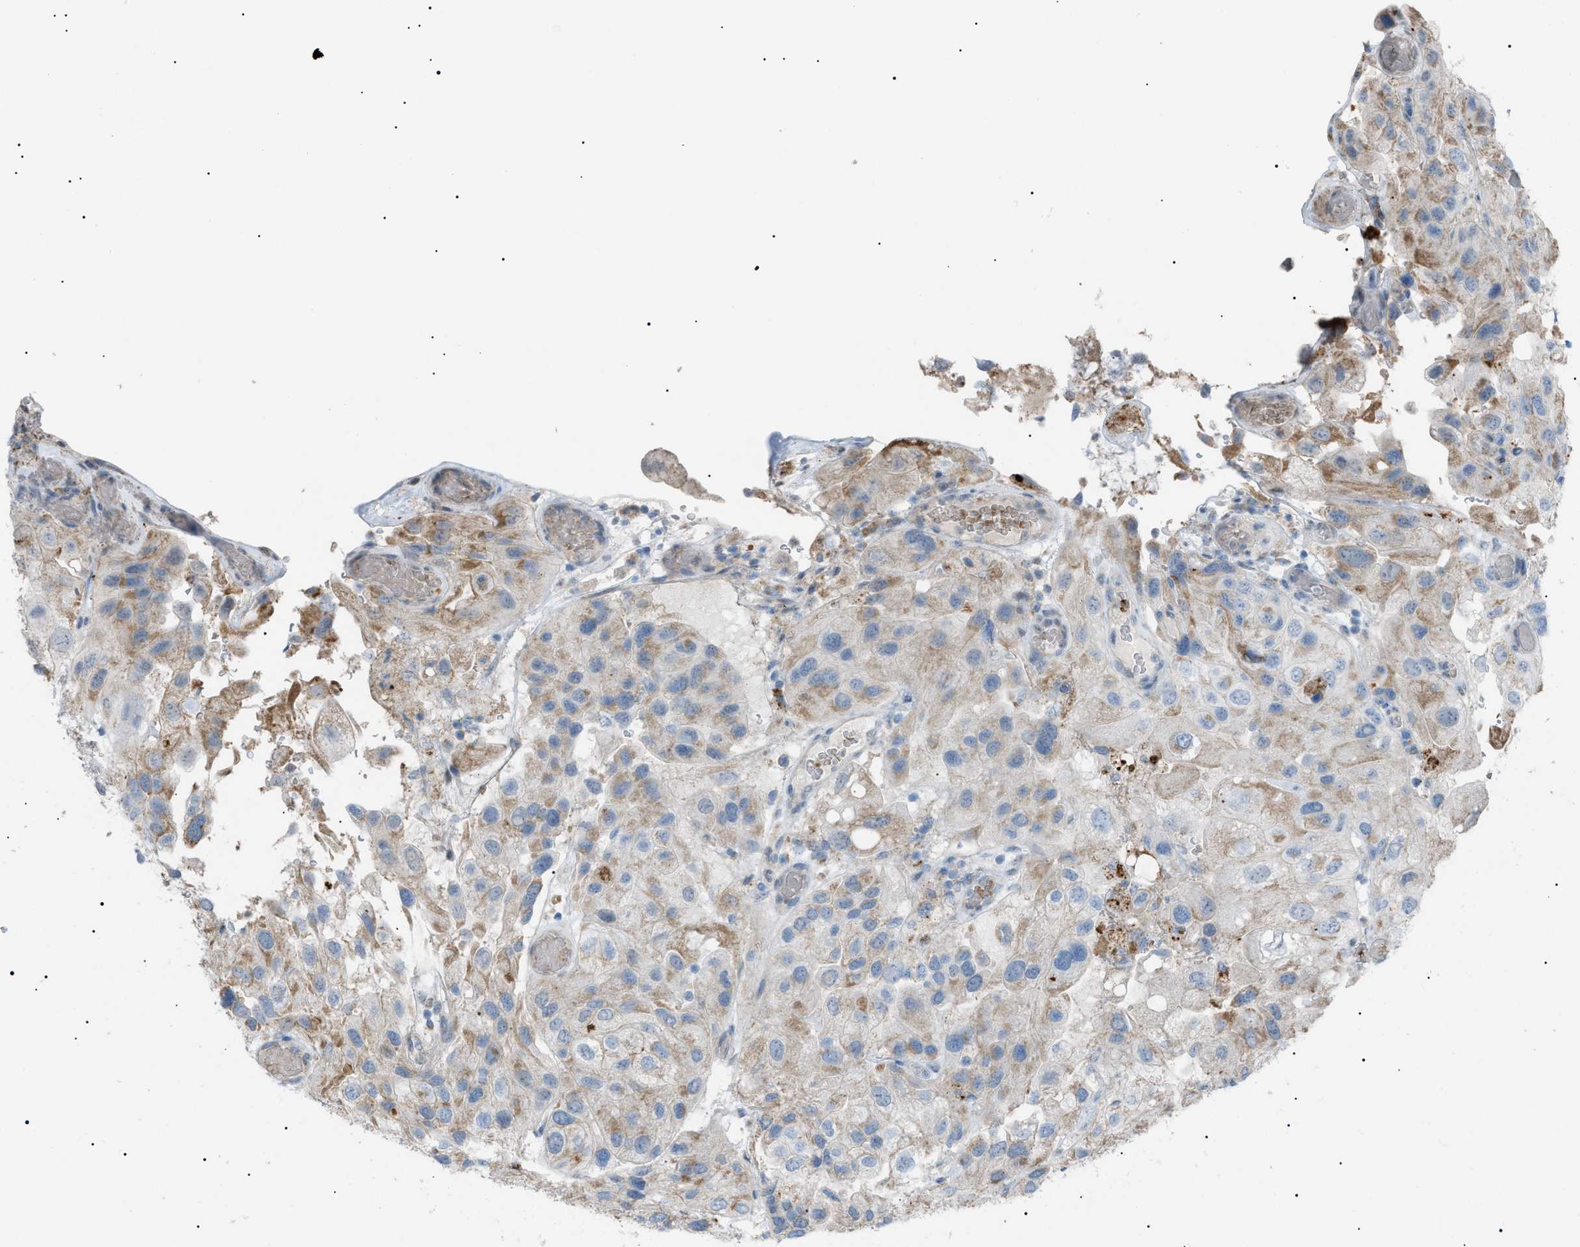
{"staining": {"intensity": "moderate", "quantity": "25%-75%", "location": "cytoplasmic/membranous"}, "tissue": "urothelial cancer", "cell_type": "Tumor cells", "image_type": "cancer", "snomed": [{"axis": "morphology", "description": "Urothelial carcinoma, High grade"}, {"axis": "topography", "description": "Urinary bladder"}], "caption": "A photomicrograph of urothelial cancer stained for a protein demonstrates moderate cytoplasmic/membranous brown staining in tumor cells.", "gene": "ZNF516", "patient": {"sex": "female", "age": 64}}